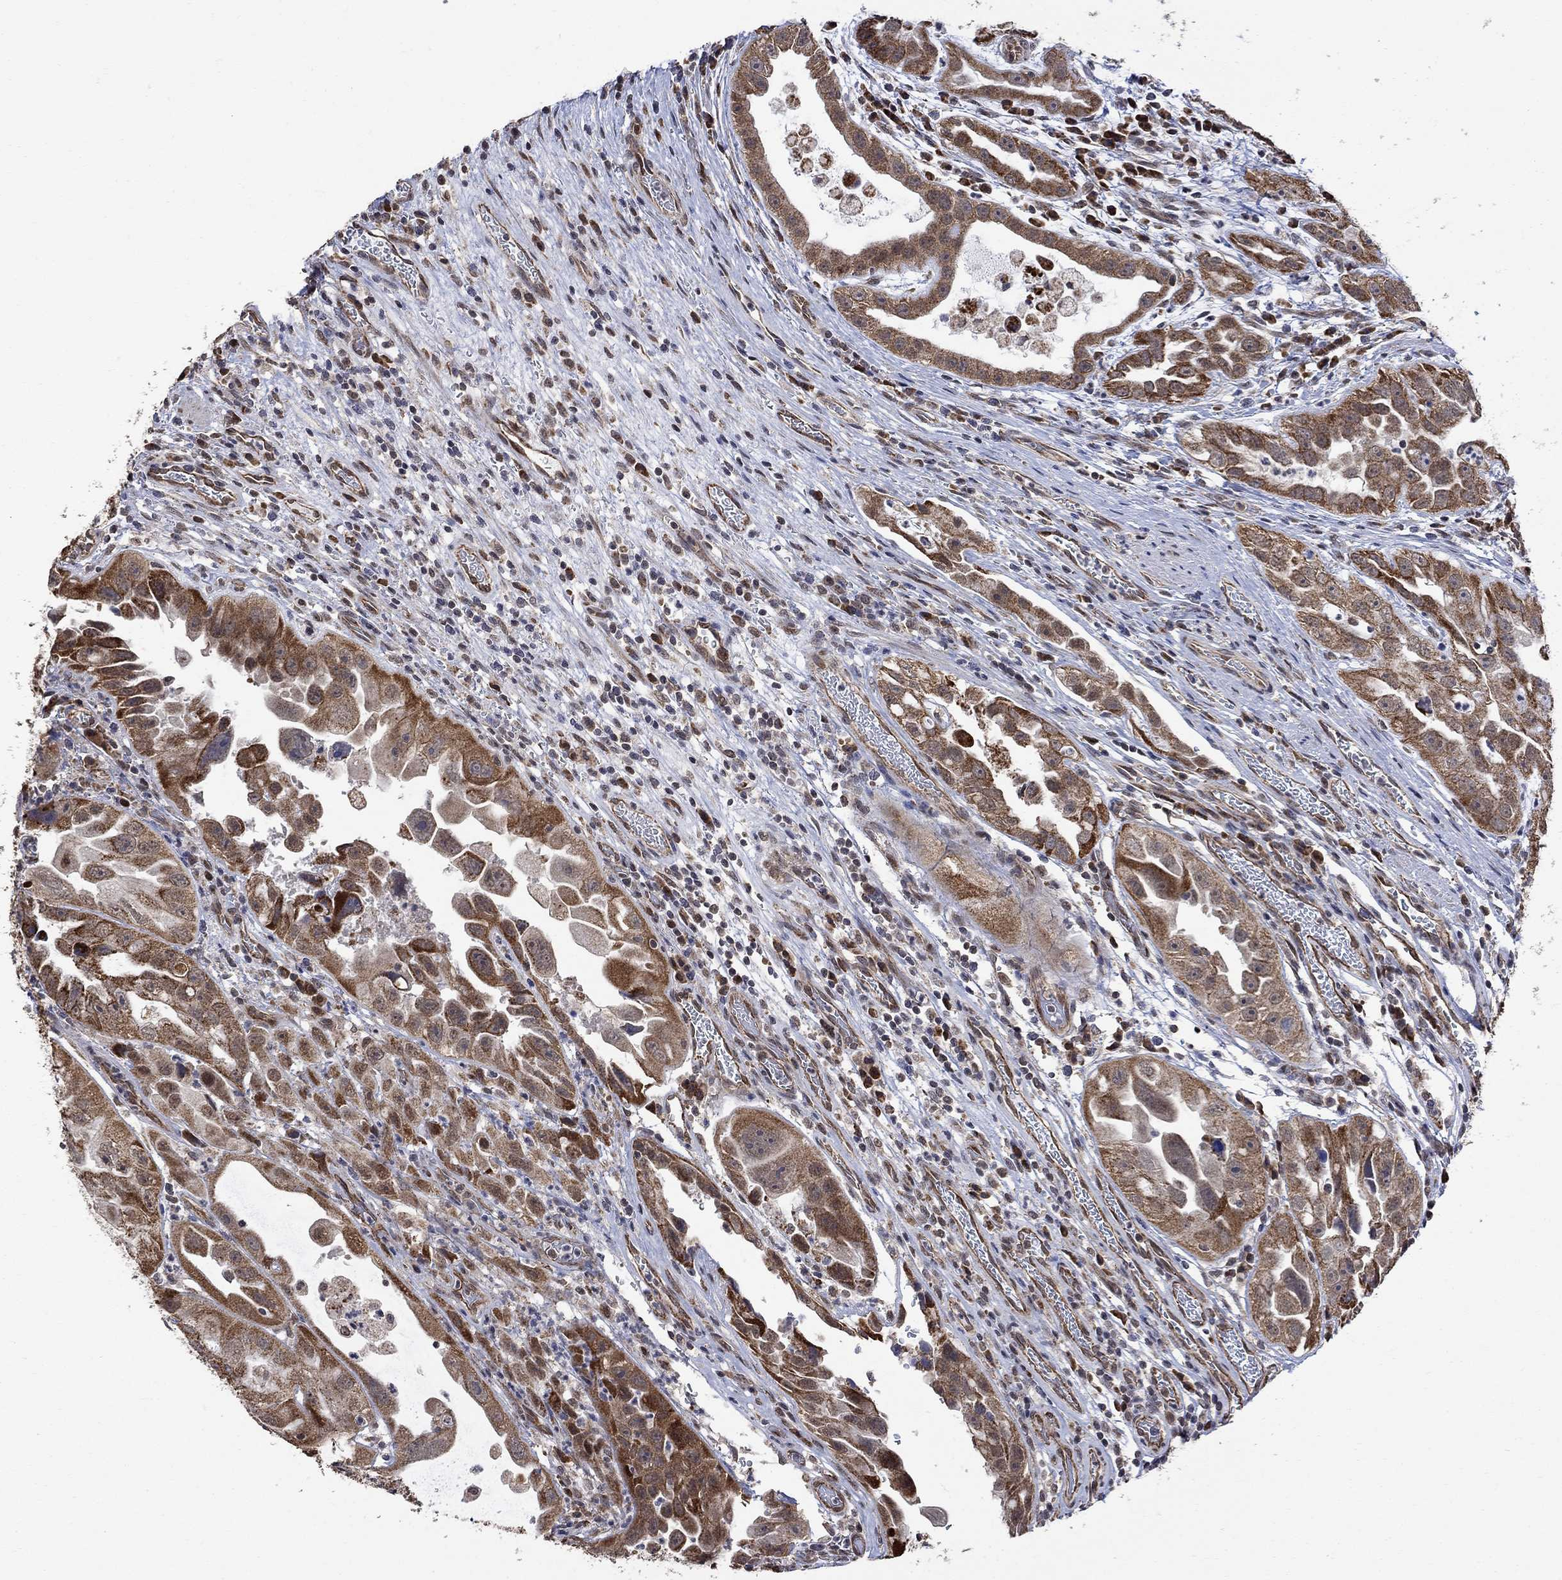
{"staining": {"intensity": "strong", "quantity": ">75%", "location": "cytoplasmic/membranous"}, "tissue": "urothelial cancer", "cell_type": "Tumor cells", "image_type": "cancer", "snomed": [{"axis": "morphology", "description": "Urothelial carcinoma, High grade"}, {"axis": "topography", "description": "Urinary bladder"}], "caption": "A high-resolution histopathology image shows immunohistochemistry (IHC) staining of urothelial carcinoma (high-grade), which displays strong cytoplasmic/membranous staining in about >75% of tumor cells.", "gene": "ANKRA2", "patient": {"sex": "female", "age": 41}}